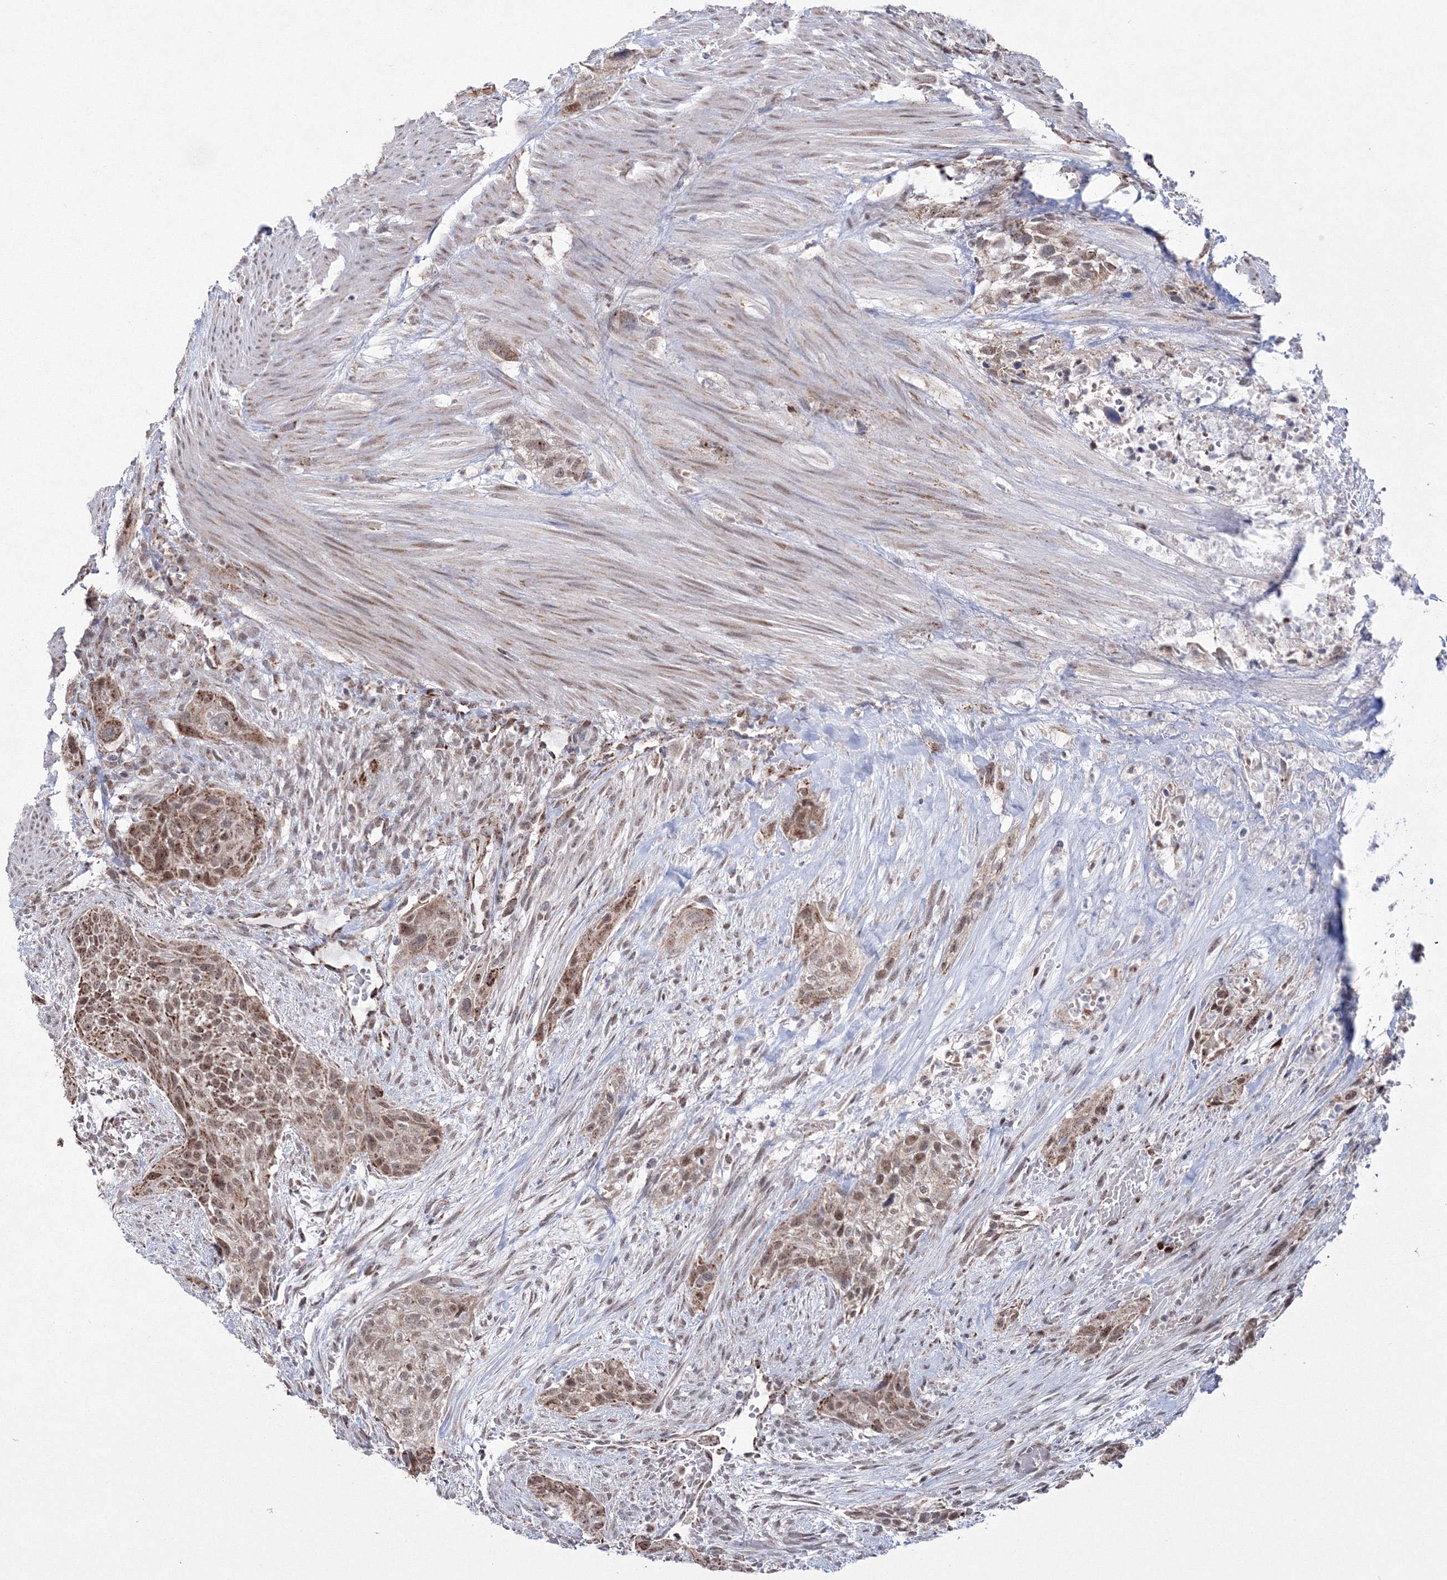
{"staining": {"intensity": "moderate", "quantity": ">75%", "location": "cytoplasmic/membranous,nuclear"}, "tissue": "urothelial cancer", "cell_type": "Tumor cells", "image_type": "cancer", "snomed": [{"axis": "morphology", "description": "Urothelial carcinoma, High grade"}, {"axis": "topography", "description": "Urinary bladder"}], "caption": "Tumor cells exhibit medium levels of moderate cytoplasmic/membranous and nuclear positivity in about >75% of cells in urothelial cancer.", "gene": "GRSF1", "patient": {"sex": "male", "age": 35}}